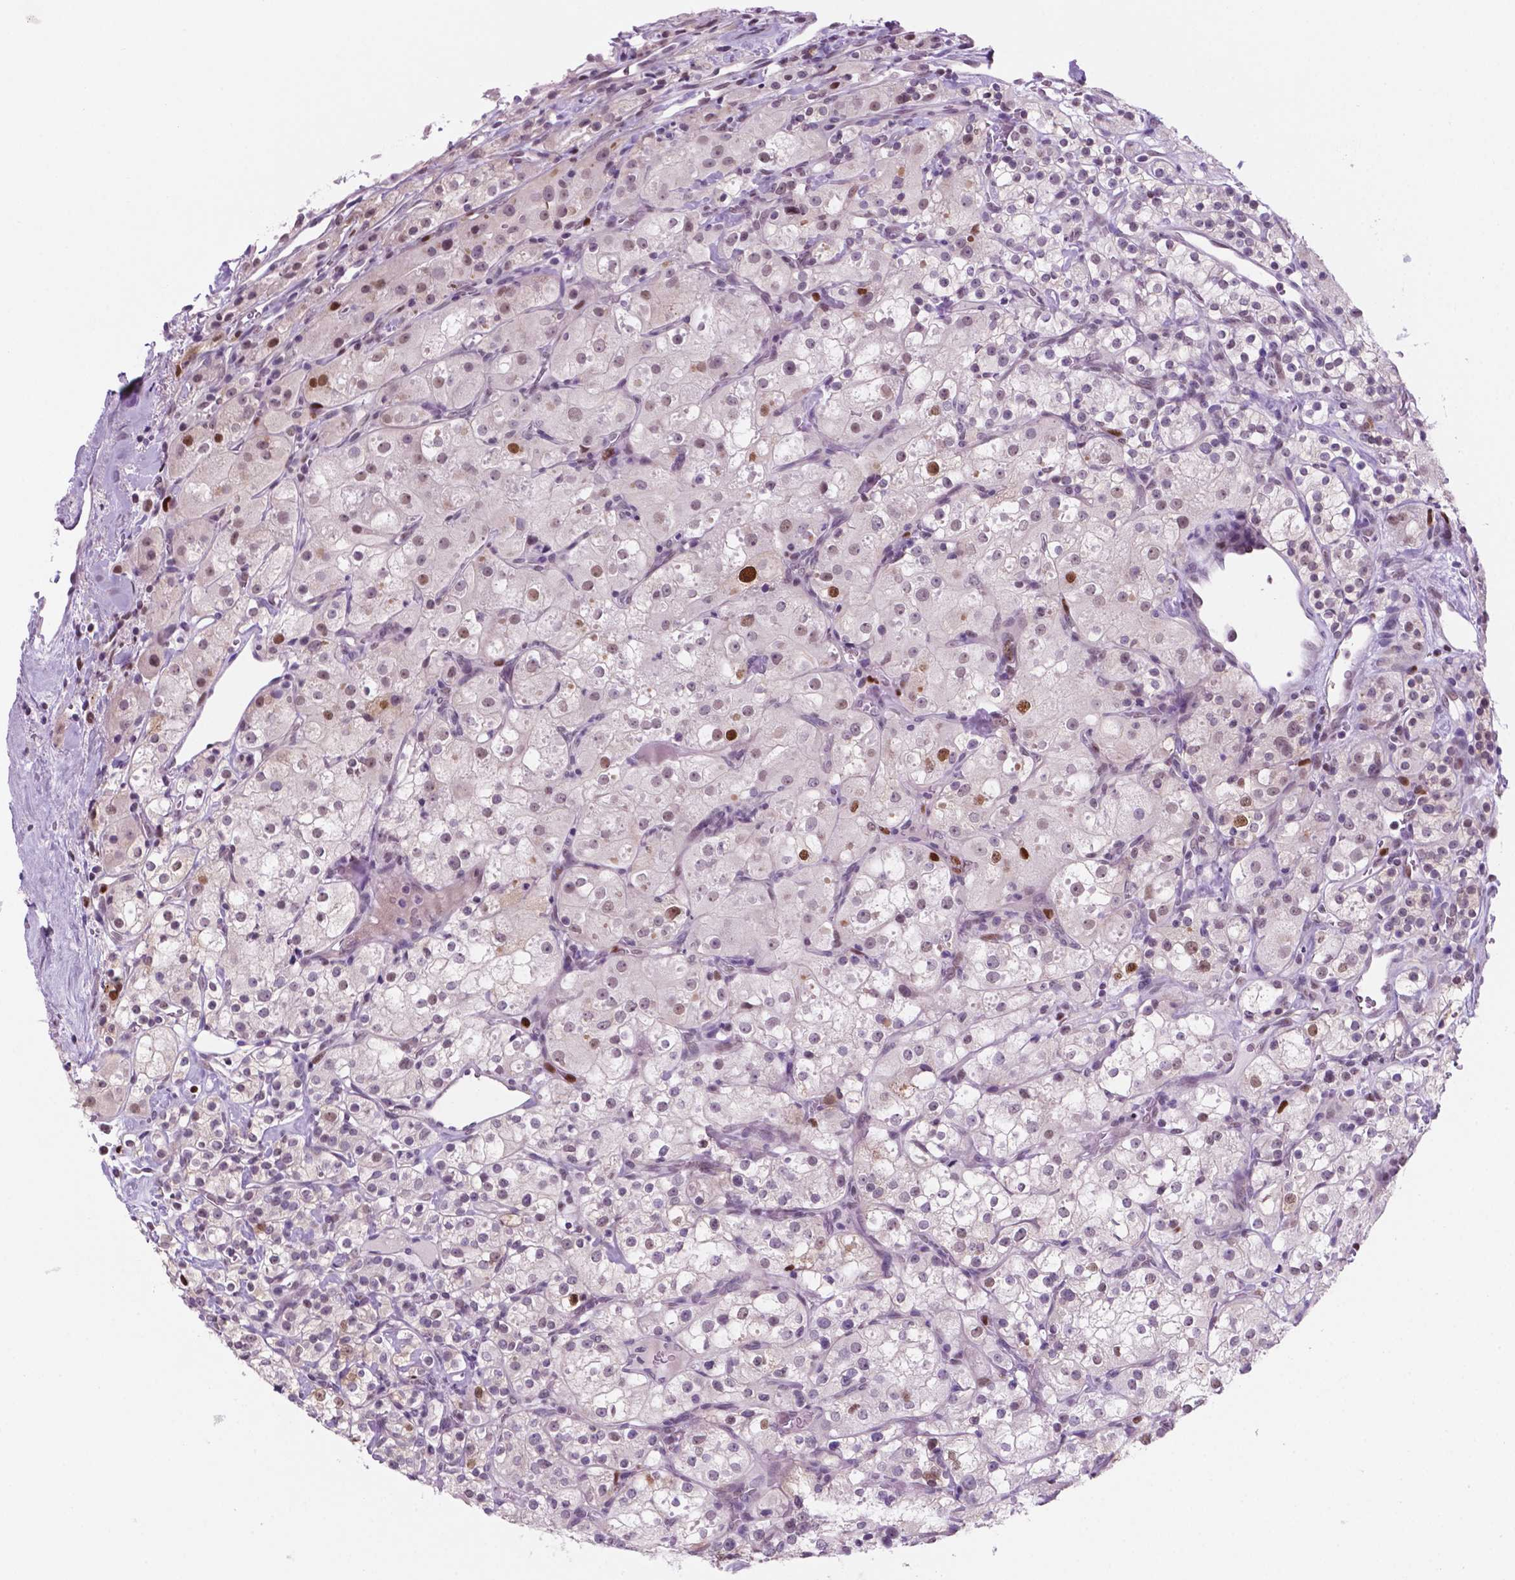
{"staining": {"intensity": "moderate", "quantity": "<25%", "location": "nuclear"}, "tissue": "renal cancer", "cell_type": "Tumor cells", "image_type": "cancer", "snomed": [{"axis": "morphology", "description": "Adenocarcinoma, NOS"}, {"axis": "topography", "description": "Kidney"}], "caption": "DAB immunohistochemical staining of adenocarcinoma (renal) reveals moderate nuclear protein staining in approximately <25% of tumor cells.", "gene": "NCAPH2", "patient": {"sex": "male", "age": 77}}